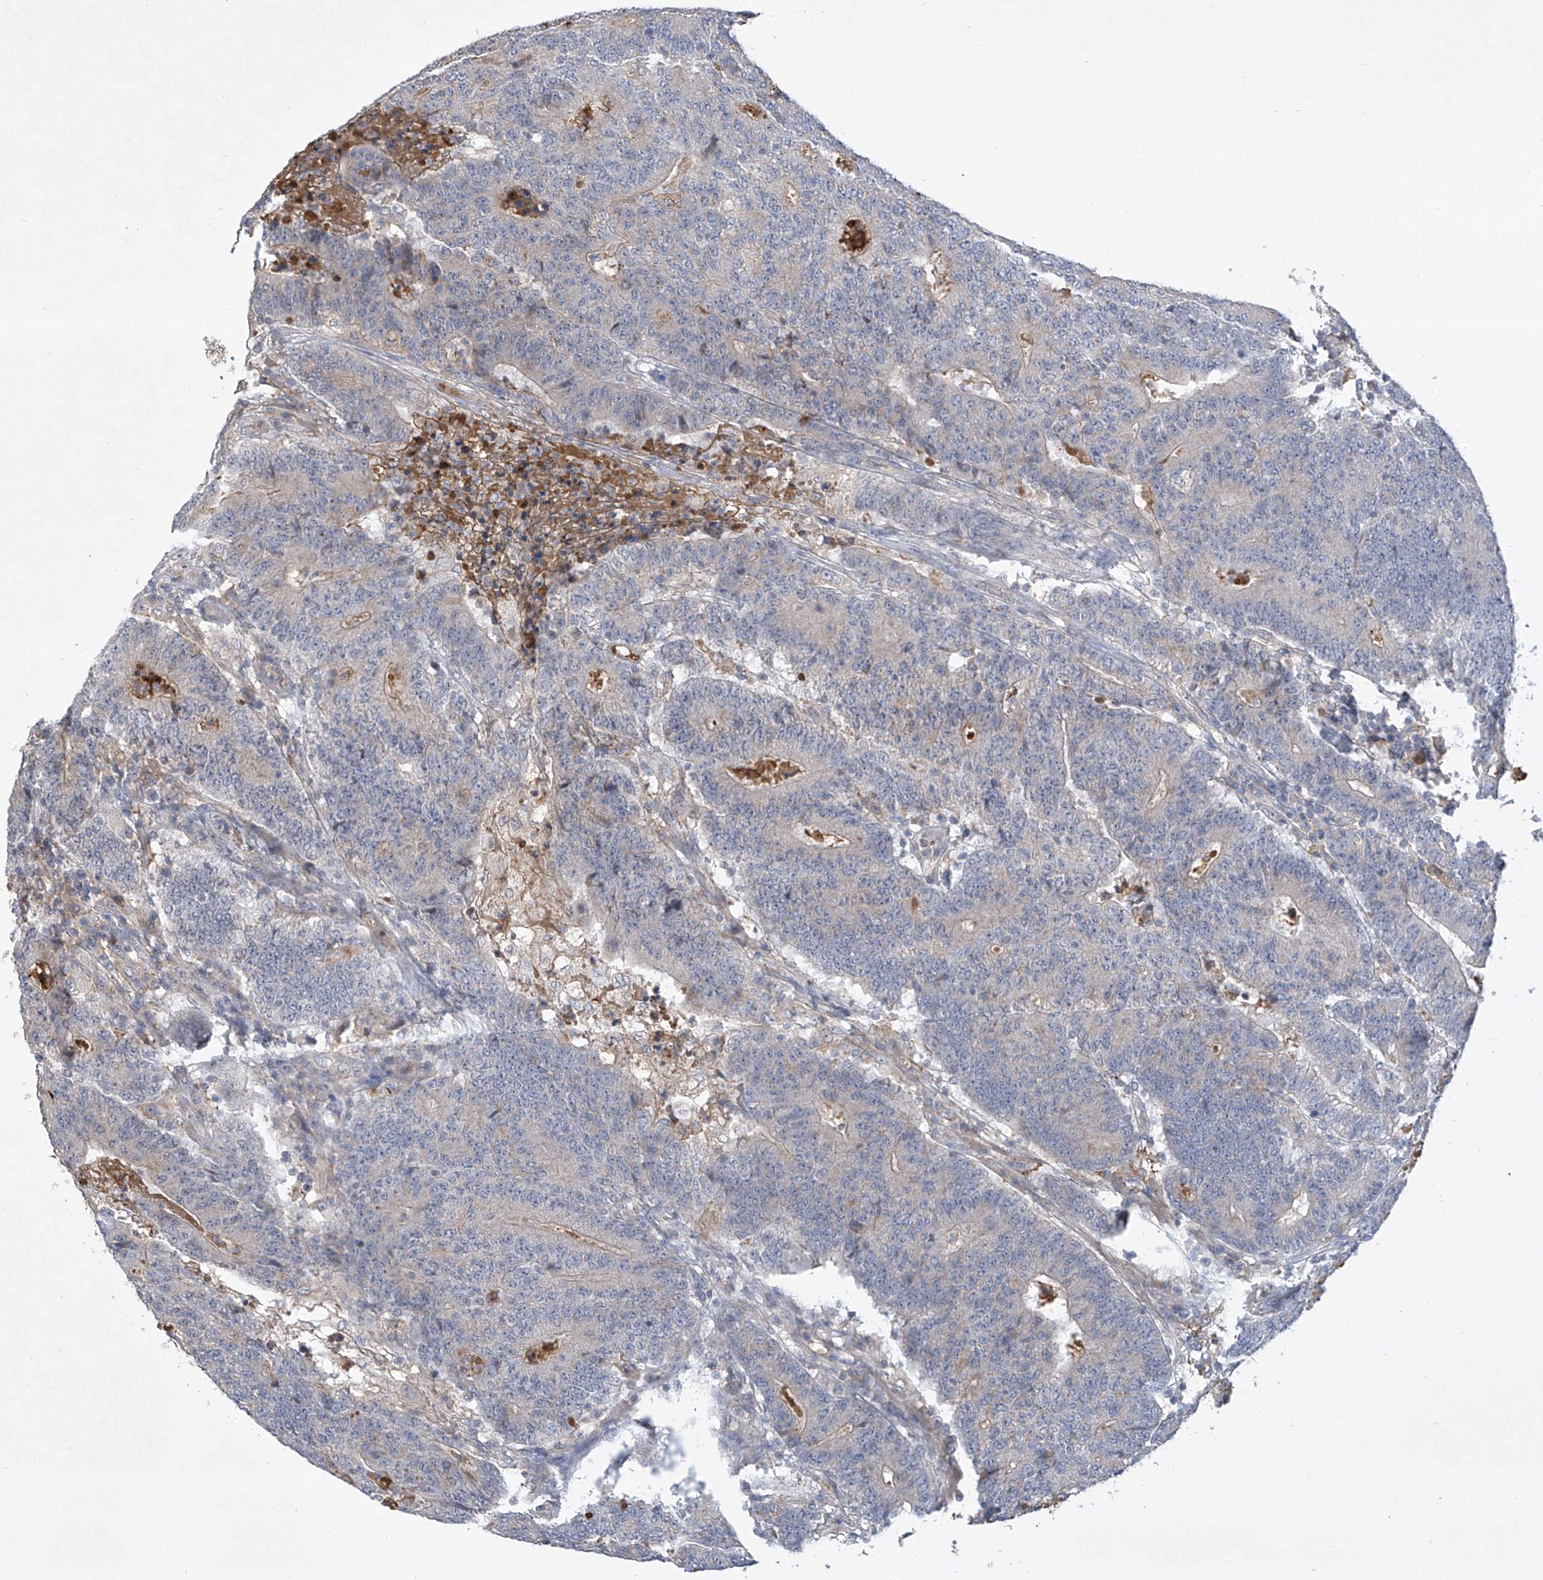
{"staining": {"intensity": "negative", "quantity": "none", "location": "none"}, "tissue": "colorectal cancer", "cell_type": "Tumor cells", "image_type": "cancer", "snomed": [{"axis": "morphology", "description": "Normal tissue, NOS"}, {"axis": "morphology", "description": "Adenocarcinoma, NOS"}, {"axis": "topography", "description": "Colon"}], "caption": "High magnification brightfield microscopy of colorectal cancer stained with DAB (3,3'-diaminobenzidine) (brown) and counterstained with hematoxylin (blue): tumor cells show no significant expression.", "gene": "HAS3", "patient": {"sex": "female", "age": 75}}